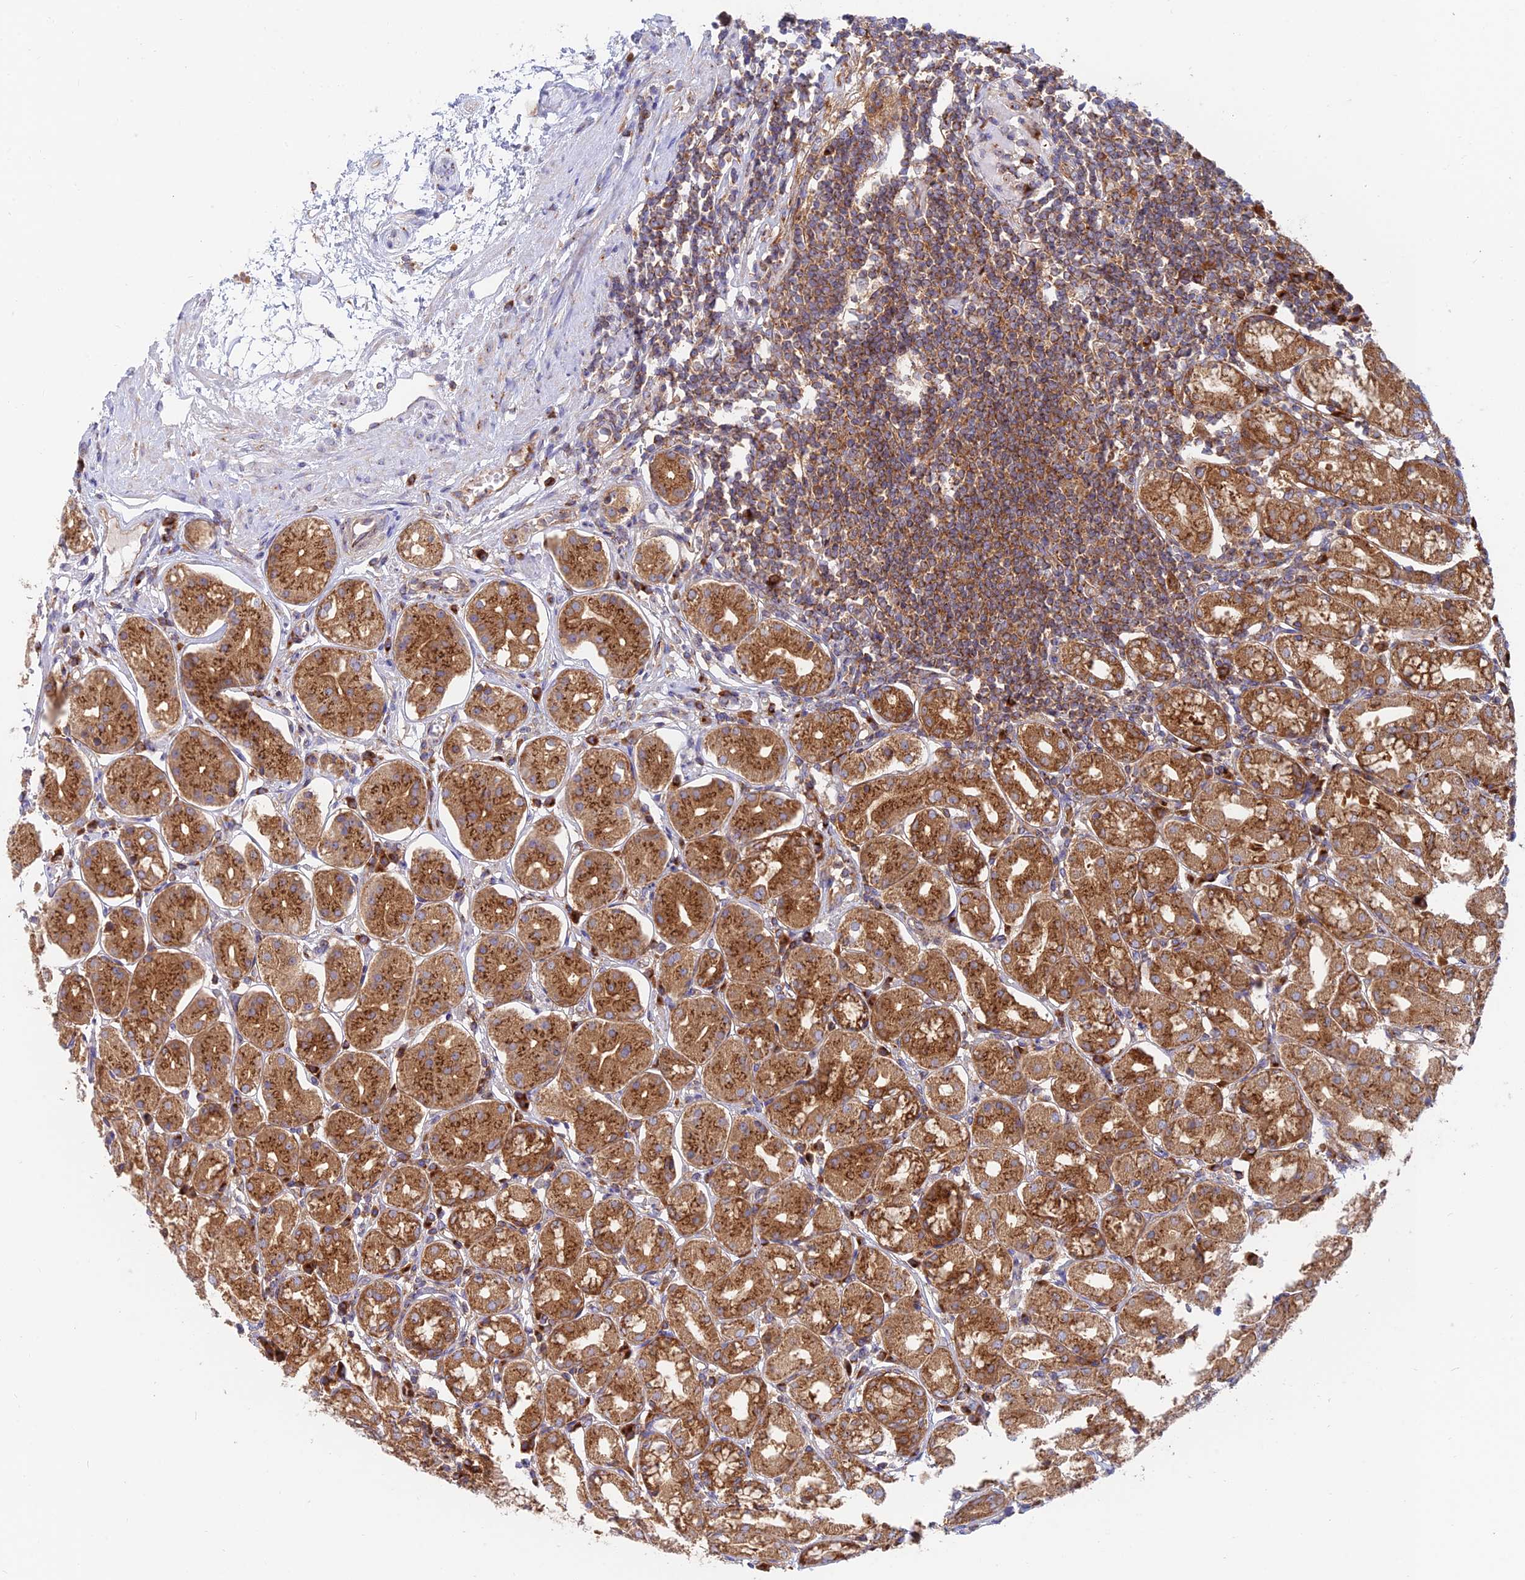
{"staining": {"intensity": "strong", "quantity": ">75%", "location": "cytoplasmic/membranous"}, "tissue": "stomach", "cell_type": "Glandular cells", "image_type": "normal", "snomed": [{"axis": "morphology", "description": "Normal tissue, NOS"}, {"axis": "topography", "description": "Stomach"}, {"axis": "topography", "description": "Stomach, lower"}], "caption": "Immunohistochemistry micrograph of benign stomach stained for a protein (brown), which demonstrates high levels of strong cytoplasmic/membranous positivity in approximately >75% of glandular cells.", "gene": "GOLGA3", "patient": {"sex": "female", "age": 56}}